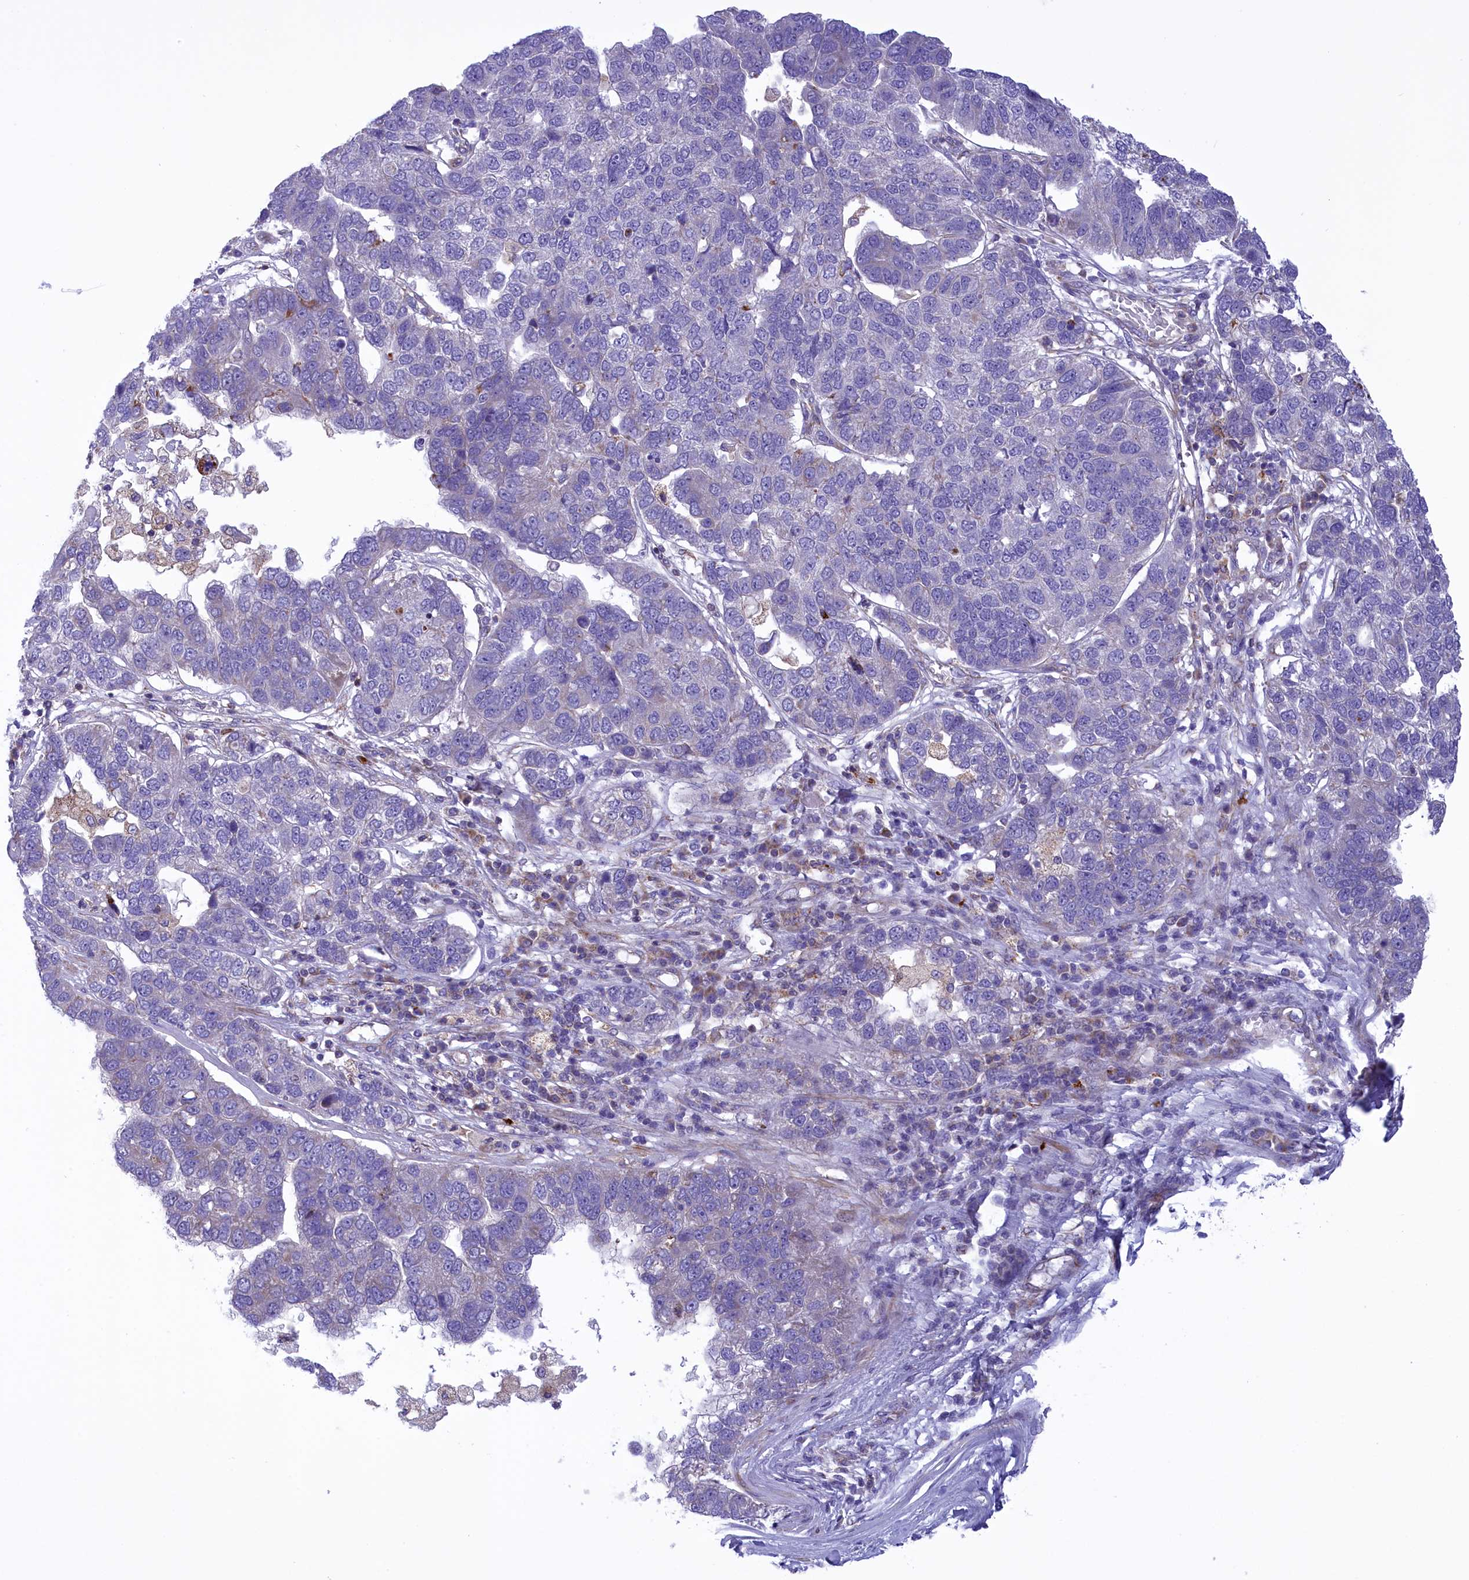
{"staining": {"intensity": "negative", "quantity": "none", "location": "none"}, "tissue": "pancreatic cancer", "cell_type": "Tumor cells", "image_type": "cancer", "snomed": [{"axis": "morphology", "description": "Adenocarcinoma, NOS"}, {"axis": "topography", "description": "Pancreas"}], "caption": "Immunohistochemistry of pancreatic adenocarcinoma displays no positivity in tumor cells.", "gene": "CORO7-PAM16", "patient": {"sex": "female", "age": 61}}